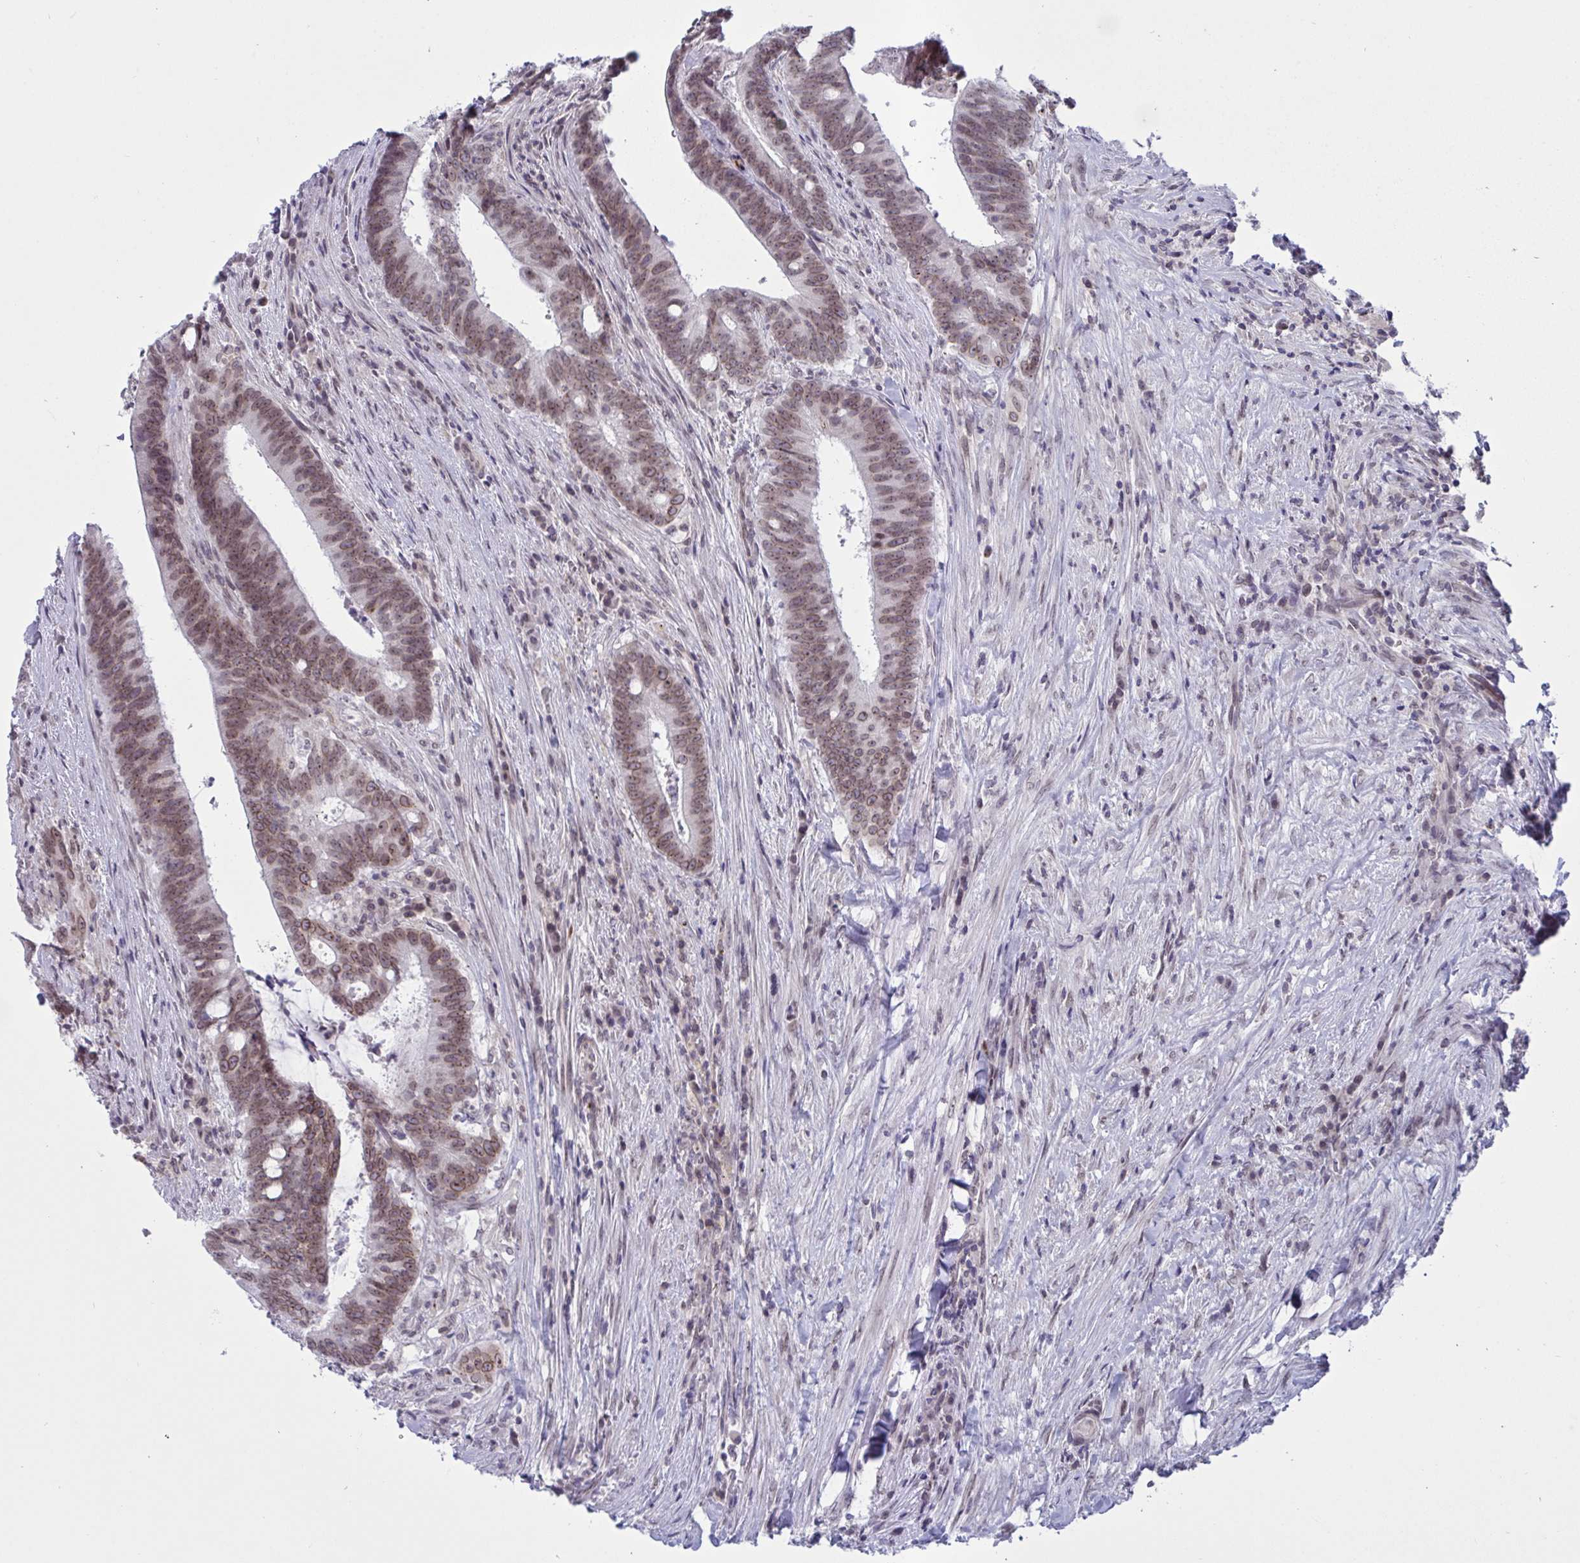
{"staining": {"intensity": "moderate", "quantity": ">75%", "location": "nuclear"}, "tissue": "colorectal cancer", "cell_type": "Tumor cells", "image_type": "cancer", "snomed": [{"axis": "morphology", "description": "Adenocarcinoma, NOS"}, {"axis": "topography", "description": "Colon"}], "caption": "Immunohistochemical staining of human colorectal cancer exhibits moderate nuclear protein positivity in about >75% of tumor cells.", "gene": "DOCK11", "patient": {"sex": "female", "age": 43}}